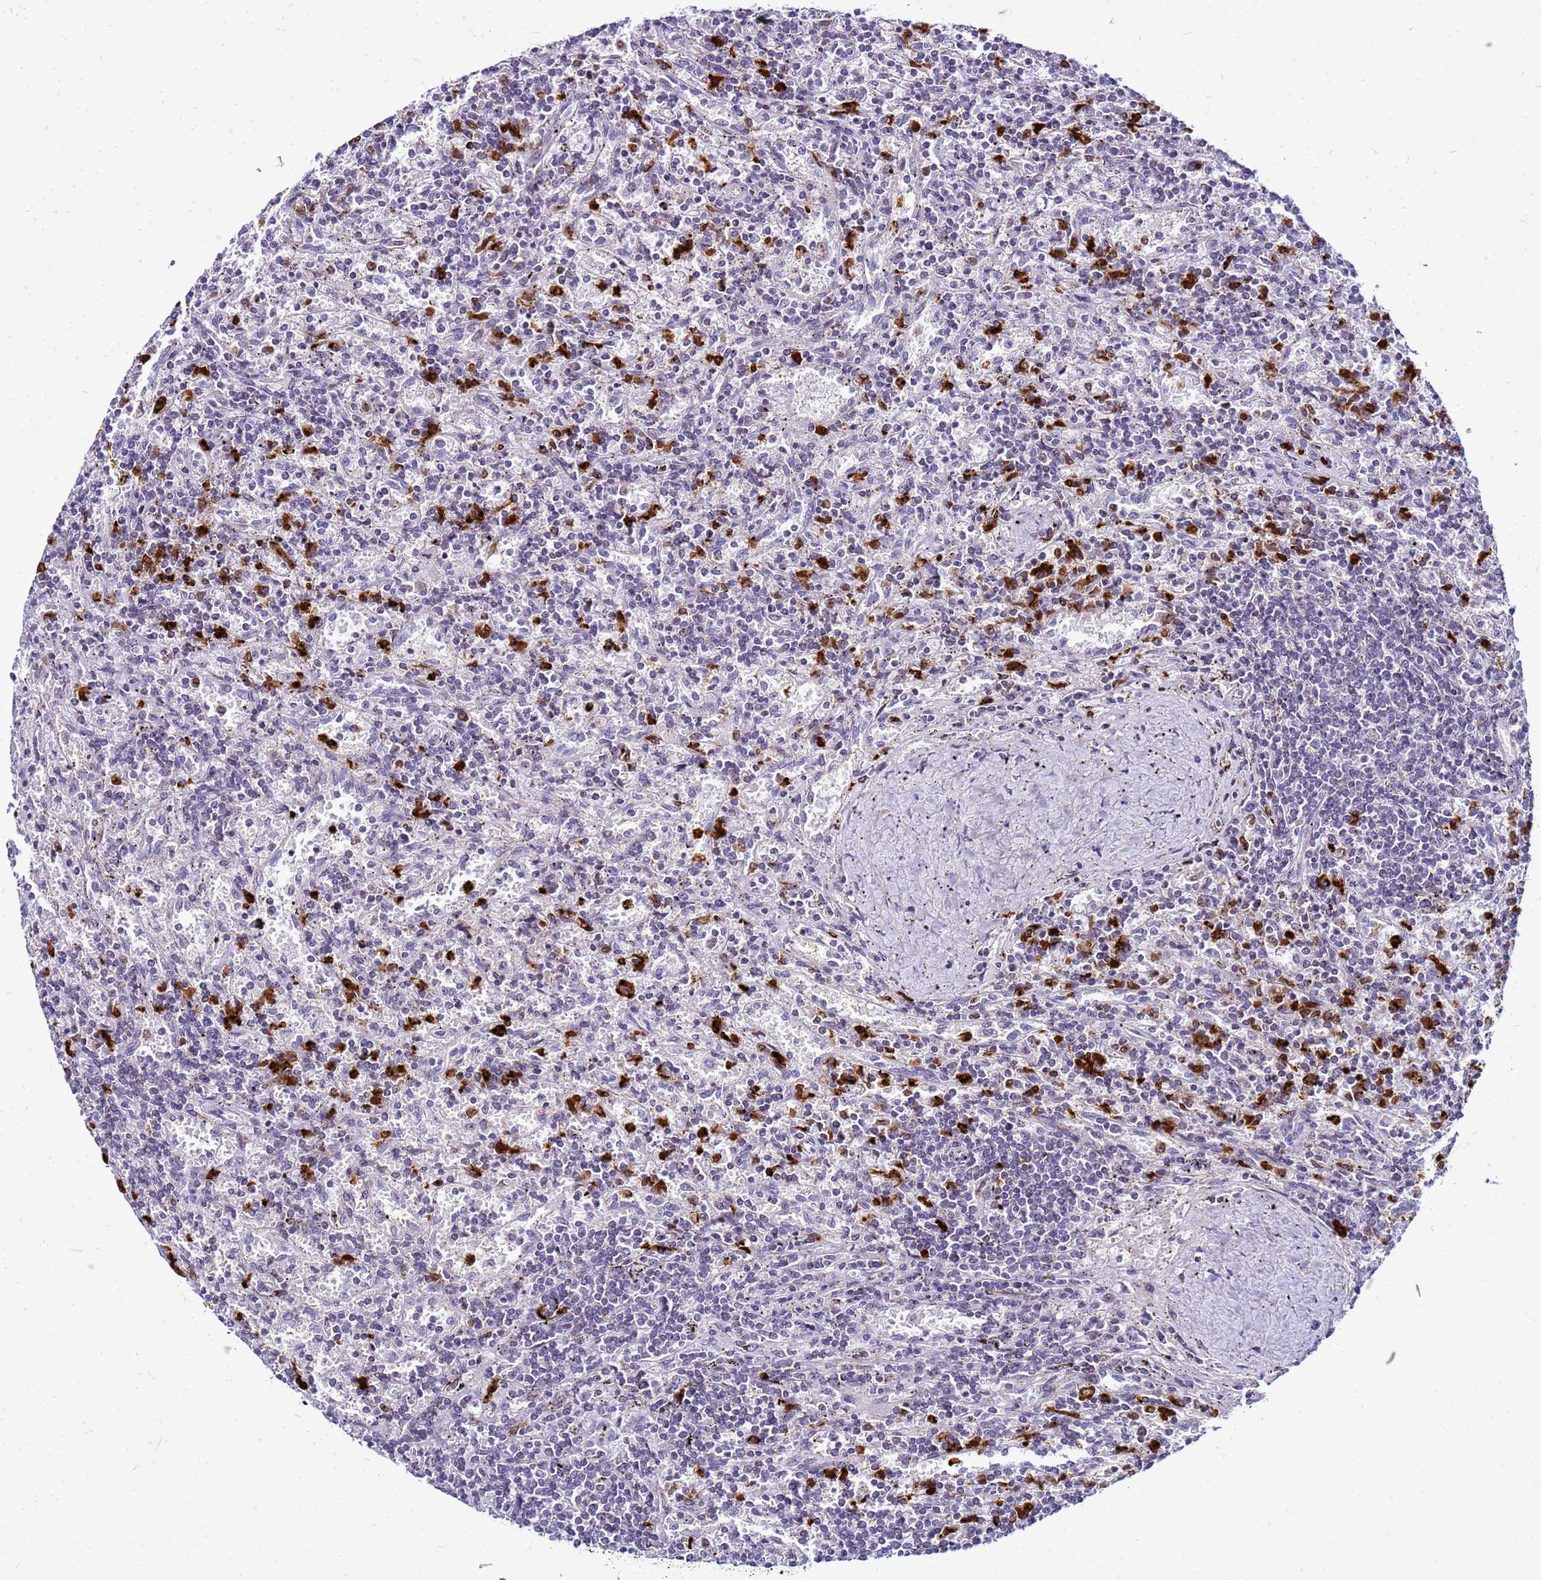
{"staining": {"intensity": "negative", "quantity": "none", "location": "none"}, "tissue": "lymphoma", "cell_type": "Tumor cells", "image_type": "cancer", "snomed": [{"axis": "morphology", "description": "Malignant lymphoma, non-Hodgkin's type, Low grade"}, {"axis": "topography", "description": "Spleen"}], "caption": "DAB (3,3'-diaminobenzidine) immunohistochemical staining of human lymphoma demonstrates no significant staining in tumor cells. The staining was performed using DAB to visualize the protein expression in brown, while the nuclei were stained in blue with hematoxylin (Magnification: 20x).", "gene": "VPS4B", "patient": {"sex": "male", "age": 76}}